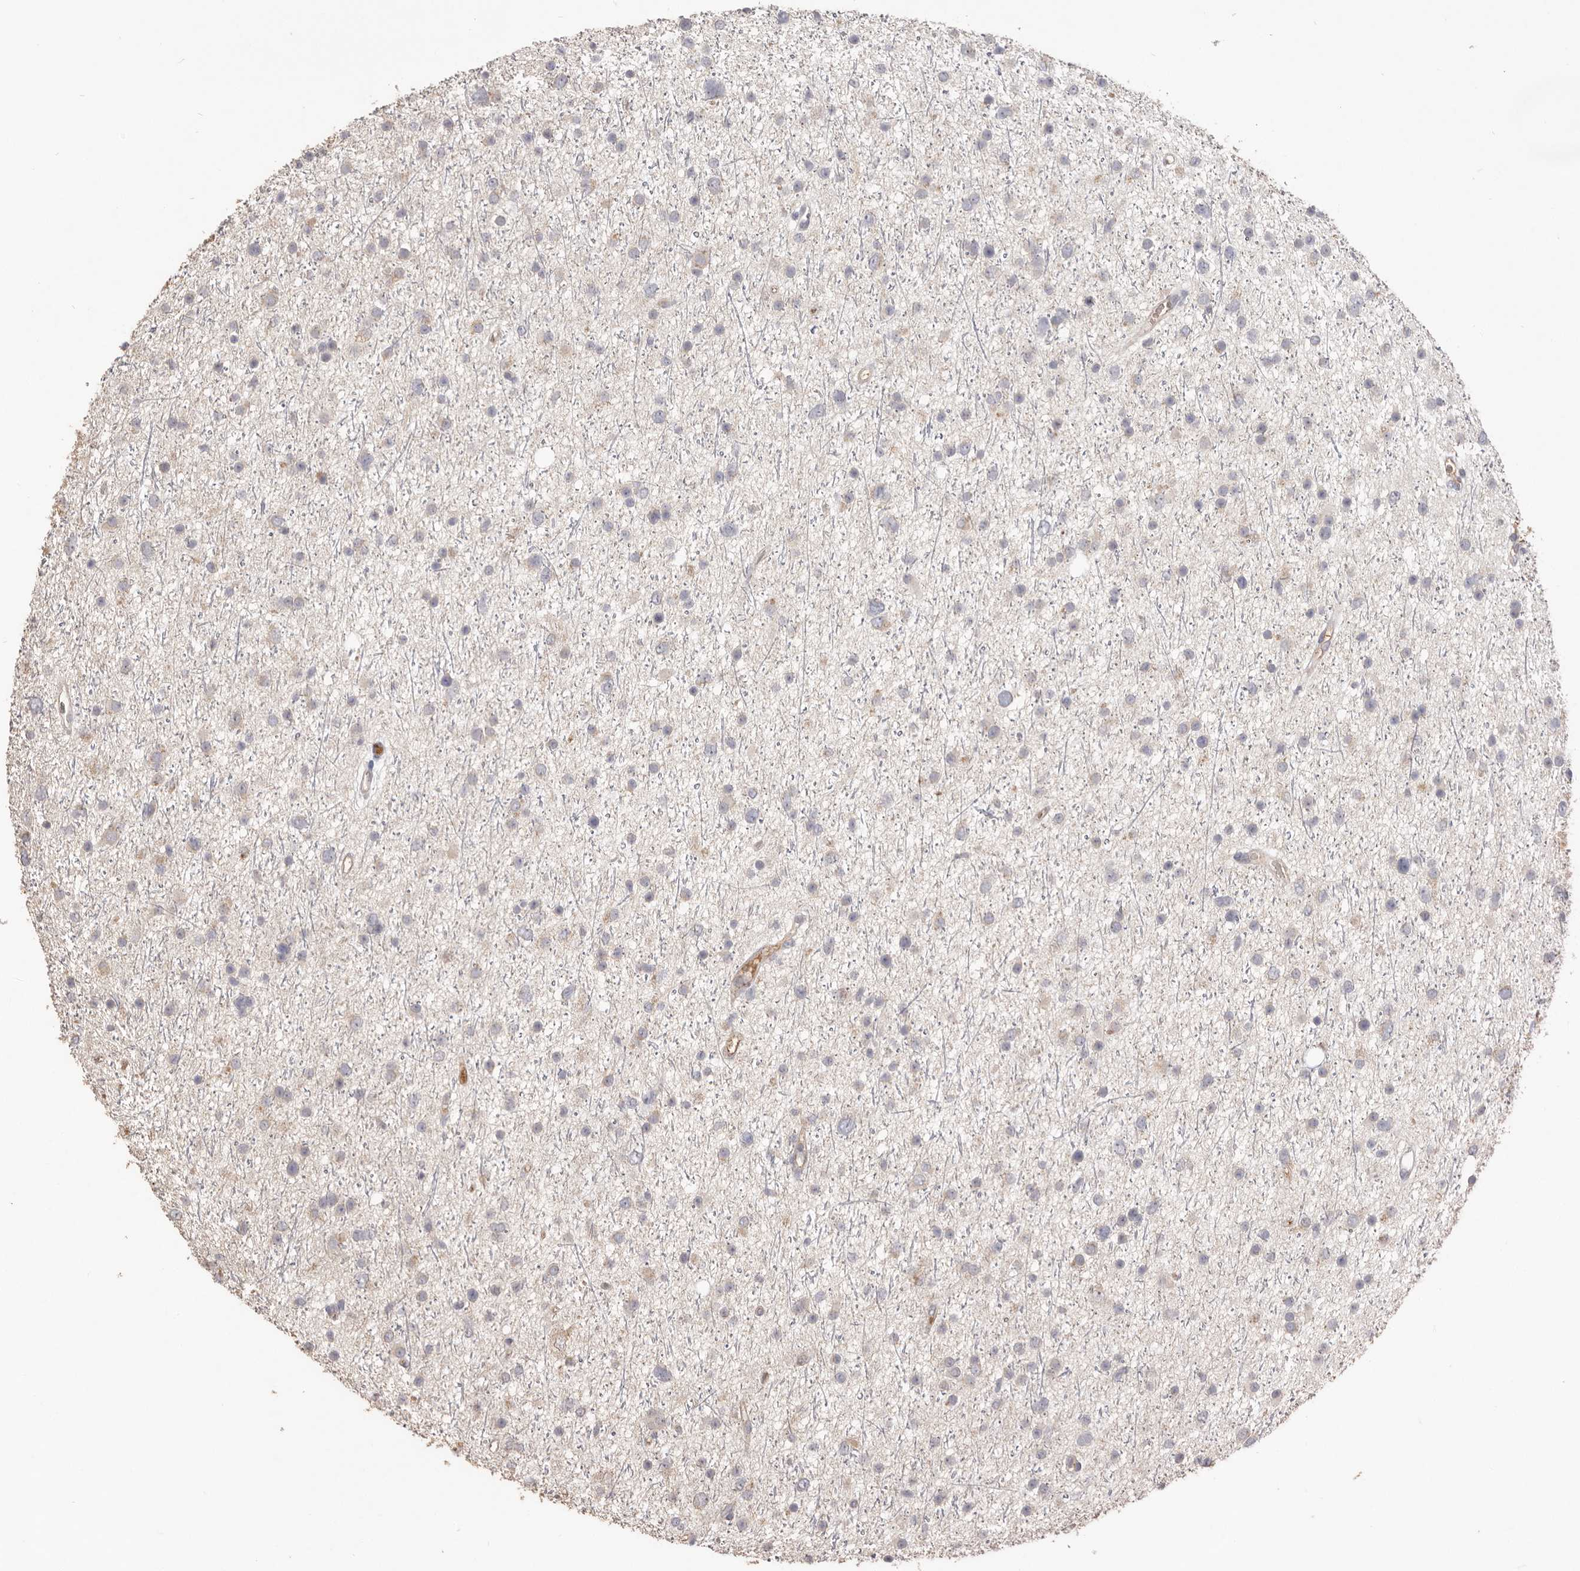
{"staining": {"intensity": "negative", "quantity": "none", "location": "none"}, "tissue": "glioma", "cell_type": "Tumor cells", "image_type": "cancer", "snomed": [{"axis": "morphology", "description": "Glioma, malignant, Low grade"}, {"axis": "topography", "description": "Cerebral cortex"}], "caption": "Protein analysis of malignant glioma (low-grade) displays no significant staining in tumor cells.", "gene": "HCAR2", "patient": {"sex": "female", "age": 39}}